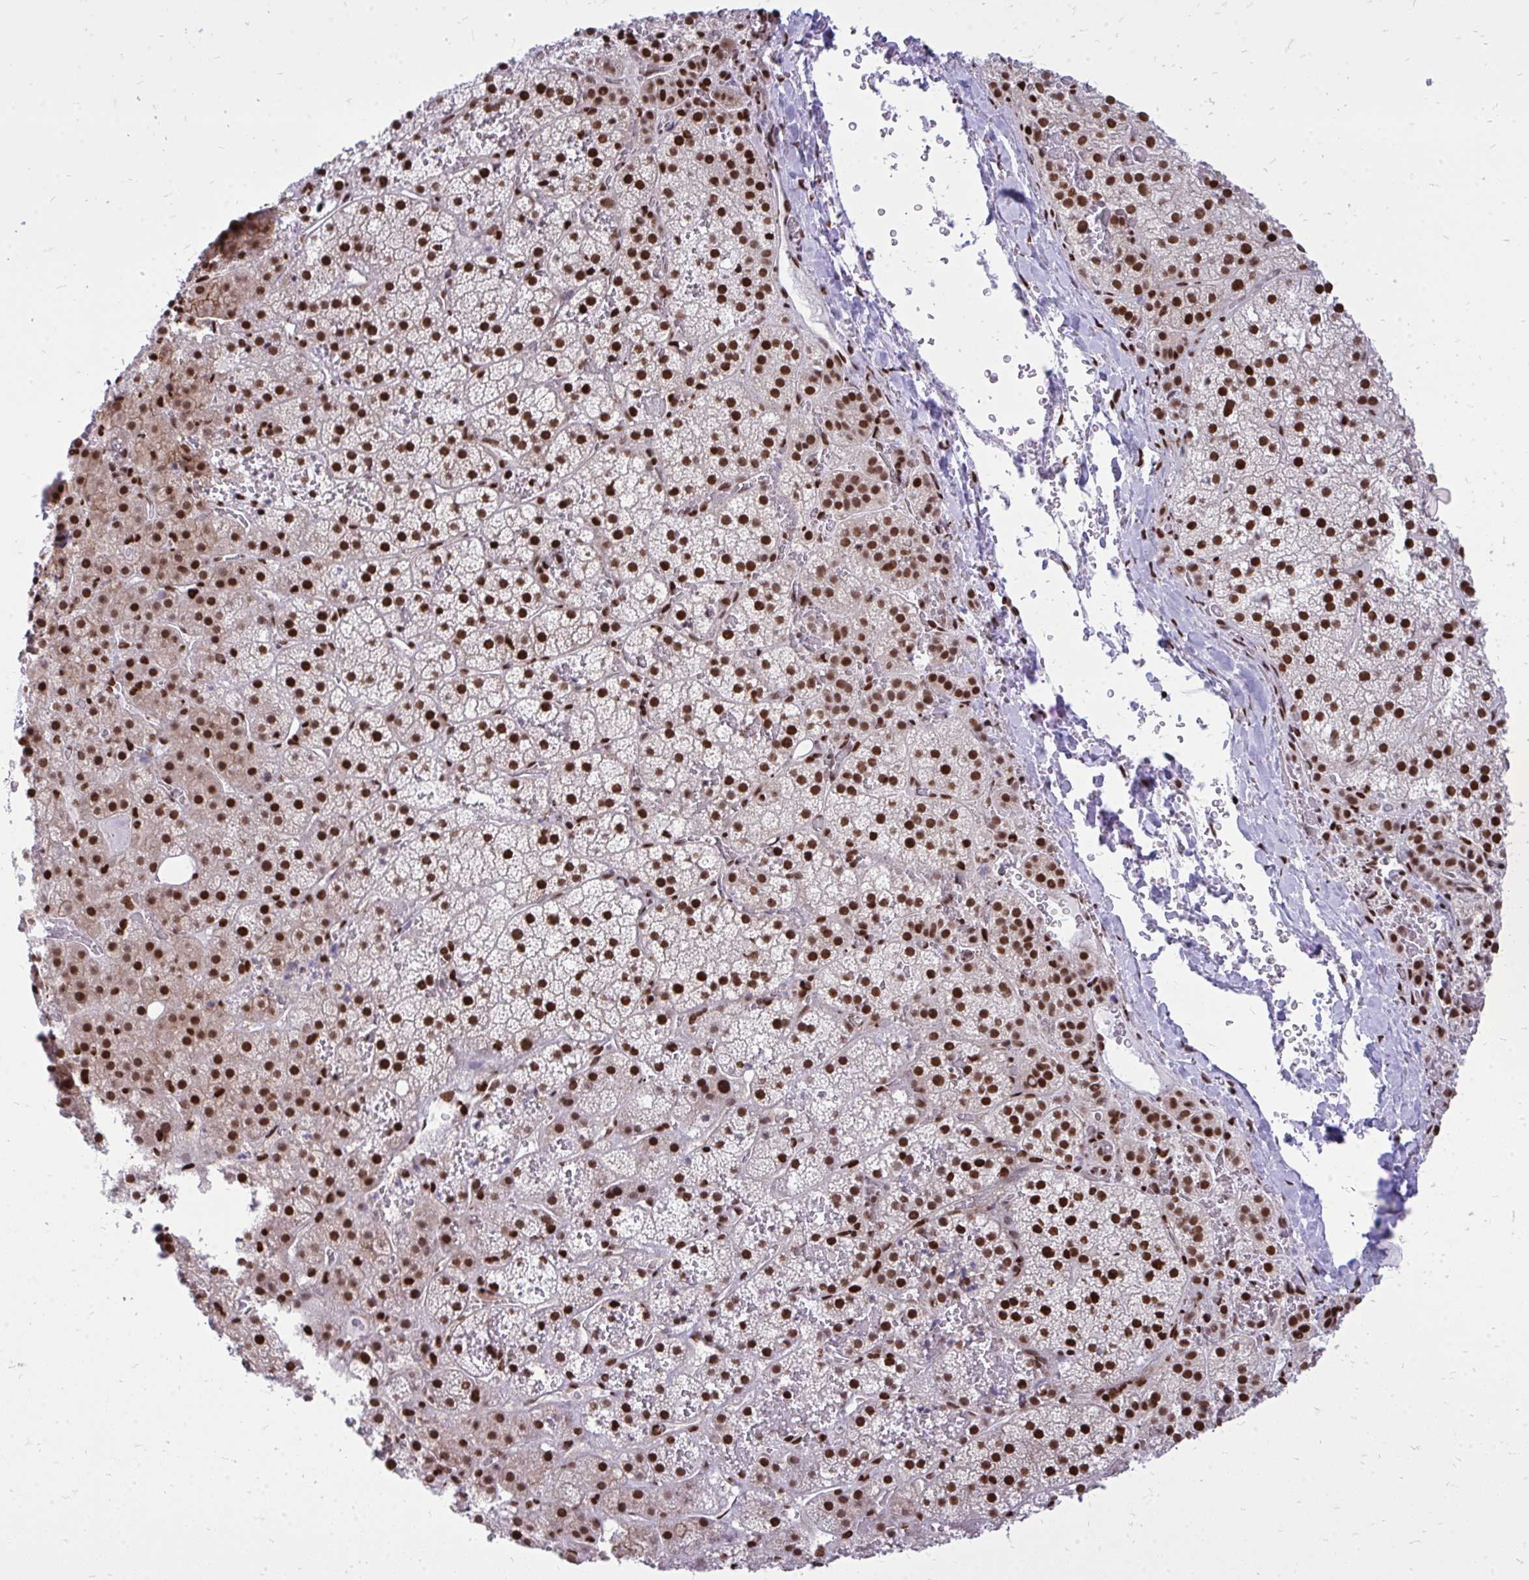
{"staining": {"intensity": "strong", "quantity": ">75%", "location": "nuclear"}, "tissue": "adrenal gland", "cell_type": "Glandular cells", "image_type": "normal", "snomed": [{"axis": "morphology", "description": "Normal tissue, NOS"}, {"axis": "topography", "description": "Adrenal gland"}], "caption": "Unremarkable adrenal gland displays strong nuclear expression in approximately >75% of glandular cells.", "gene": "TBL1Y", "patient": {"sex": "male", "age": 53}}